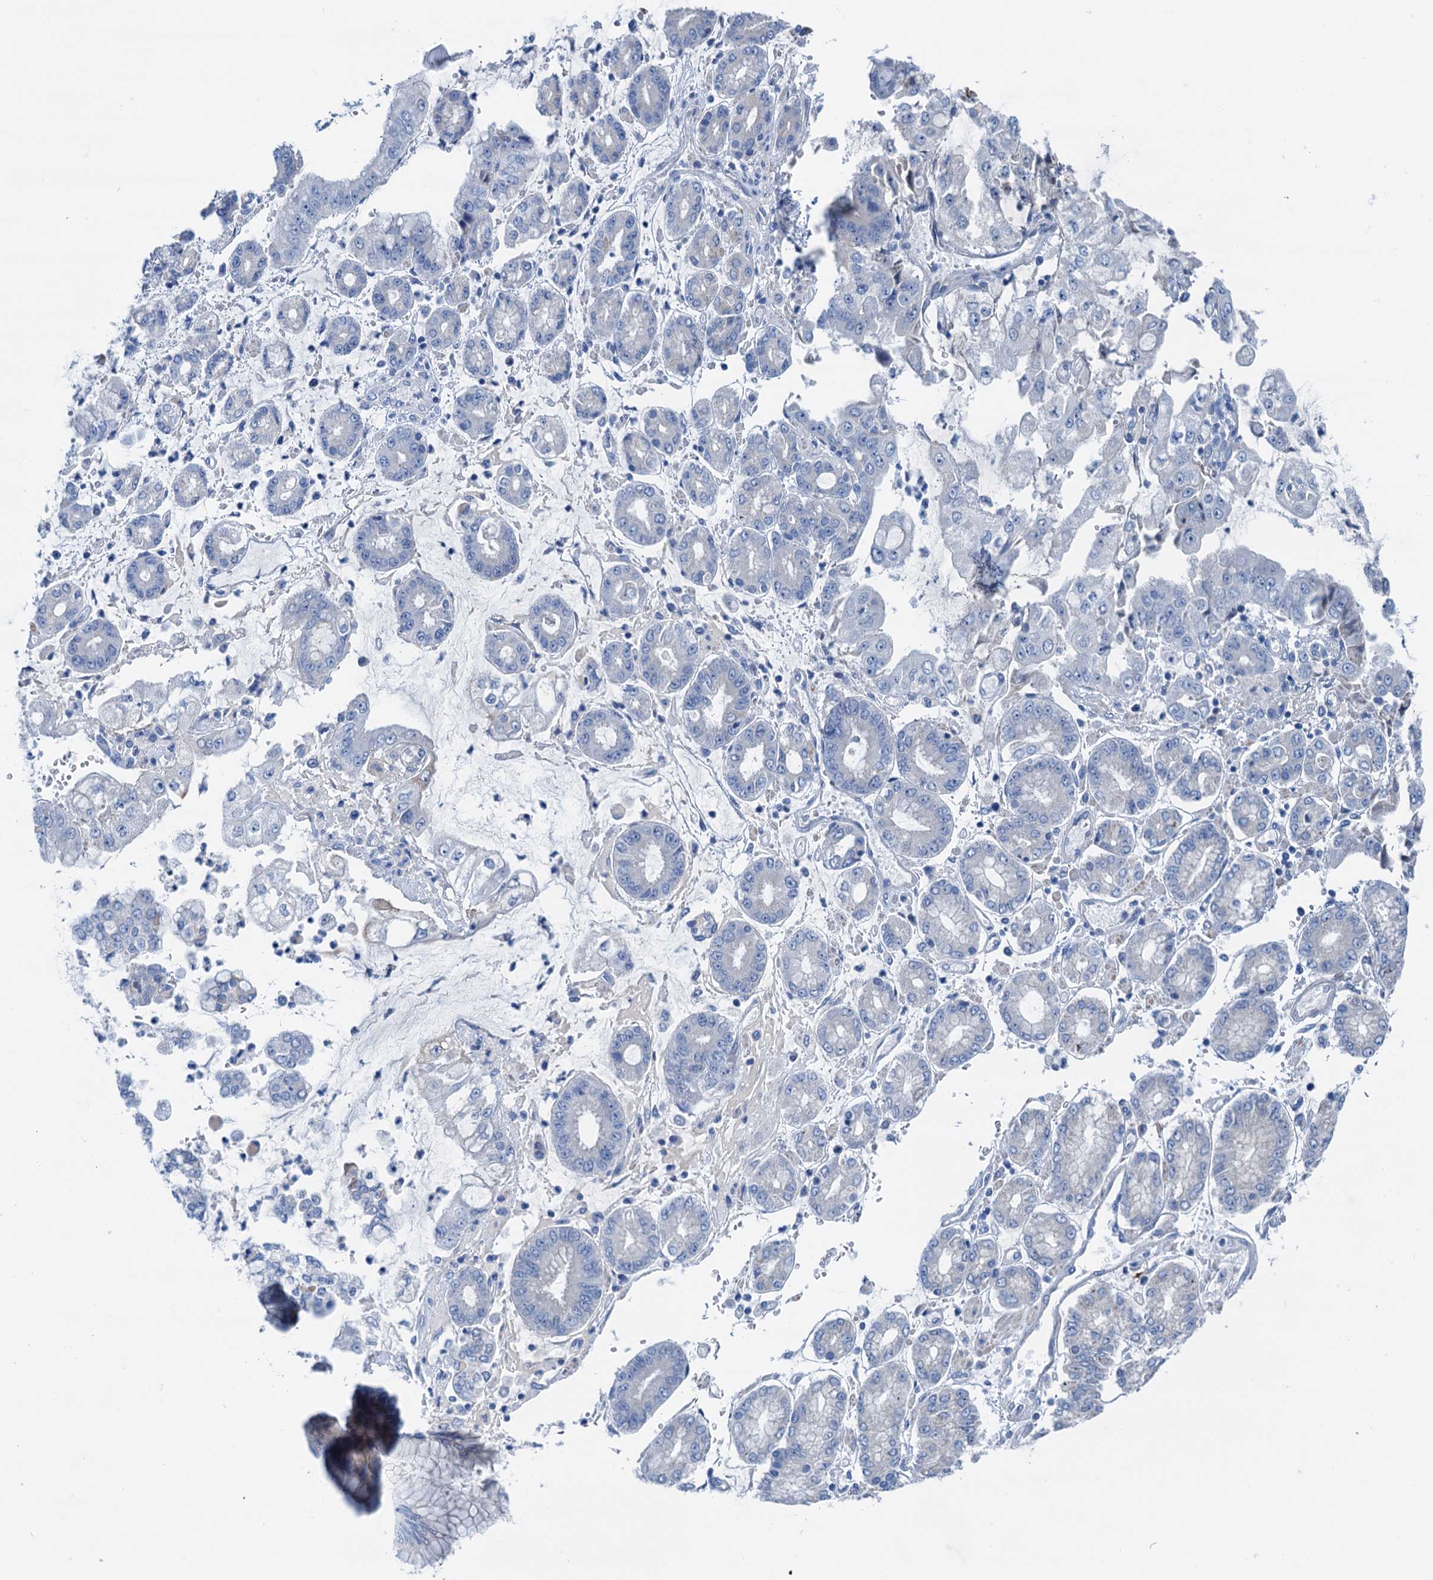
{"staining": {"intensity": "negative", "quantity": "none", "location": "none"}, "tissue": "stomach cancer", "cell_type": "Tumor cells", "image_type": "cancer", "snomed": [{"axis": "morphology", "description": "Adenocarcinoma, NOS"}, {"axis": "topography", "description": "Stomach"}], "caption": "A high-resolution histopathology image shows immunohistochemistry staining of stomach adenocarcinoma, which reveals no significant positivity in tumor cells.", "gene": "KNDC1", "patient": {"sex": "male", "age": 76}}